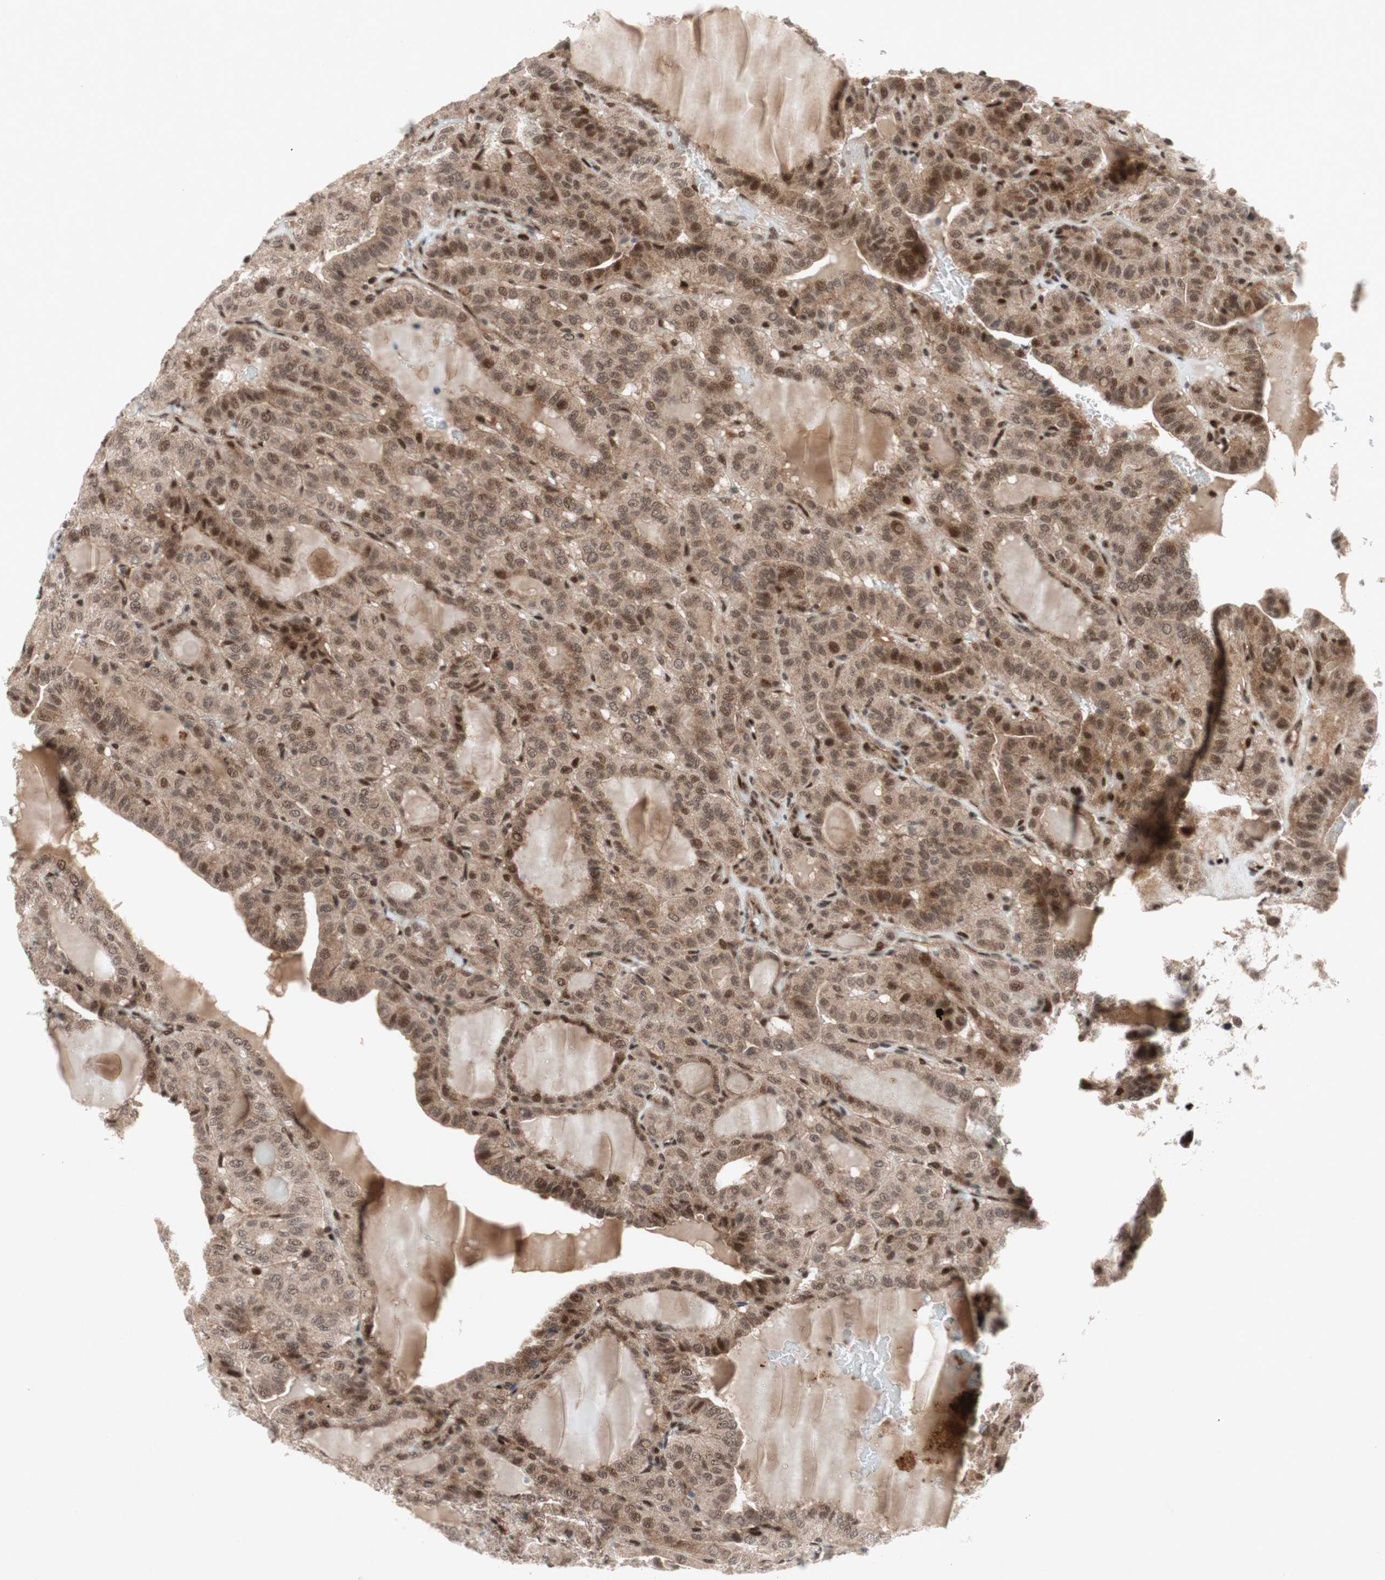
{"staining": {"intensity": "moderate", "quantity": ">75%", "location": "cytoplasmic/membranous,nuclear"}, "tissue": "thyroid cancer", "cell_type": "Tumor cells", "image_type": "cancer", "snomed": [{"axis": "morphology", "description": "Papillary adenocarcinoma, NOS"}, {"axis": "topography", "description": "Thyroid gland"}], "caption": "Tumor cells display moderate cytoplasmic/membranous and nuclear staining in about >75% of cells in thyroid cancer.", "gene": "TCF12", "patient": {"sex": "male", "age": 77}}